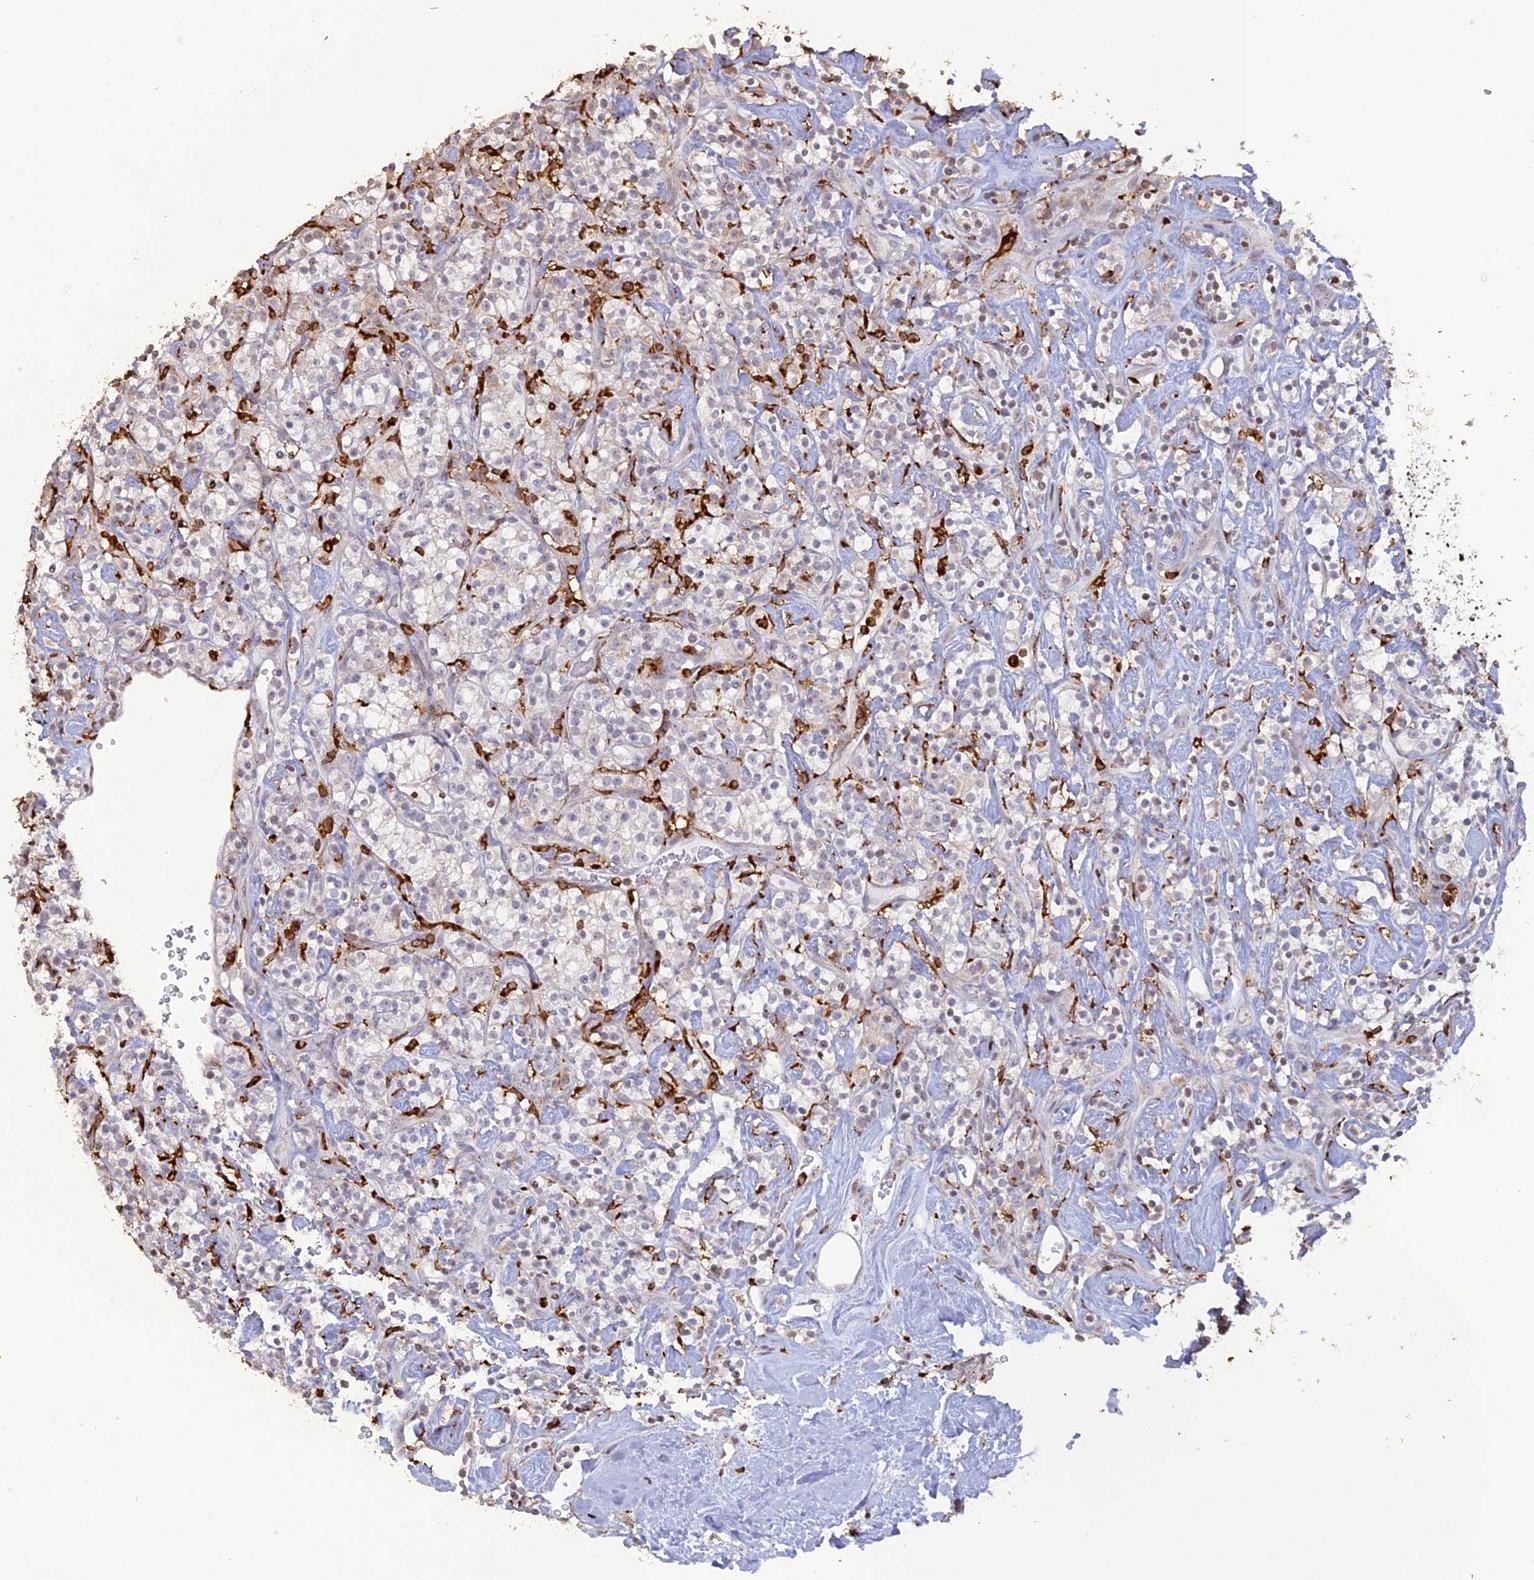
{"staining": {"intensity": "negative", "quantity": "none", "location": "none"}, "tissue": "renal cancer", "cell_type": "Tumor cells", "image_type": "cancer", "snomed": [{"axis": "morphology", "description": "Adenocarcinoma, NOS"}, {"axis": "topography", "description": "Kidney"}], "caption": "Immunohistochemical staining of human renal adenocarcinoma exhibits no significant positivity in tumor cells.", "gene": "APOBR", "patient": {"sex": "male", "age": 77}}